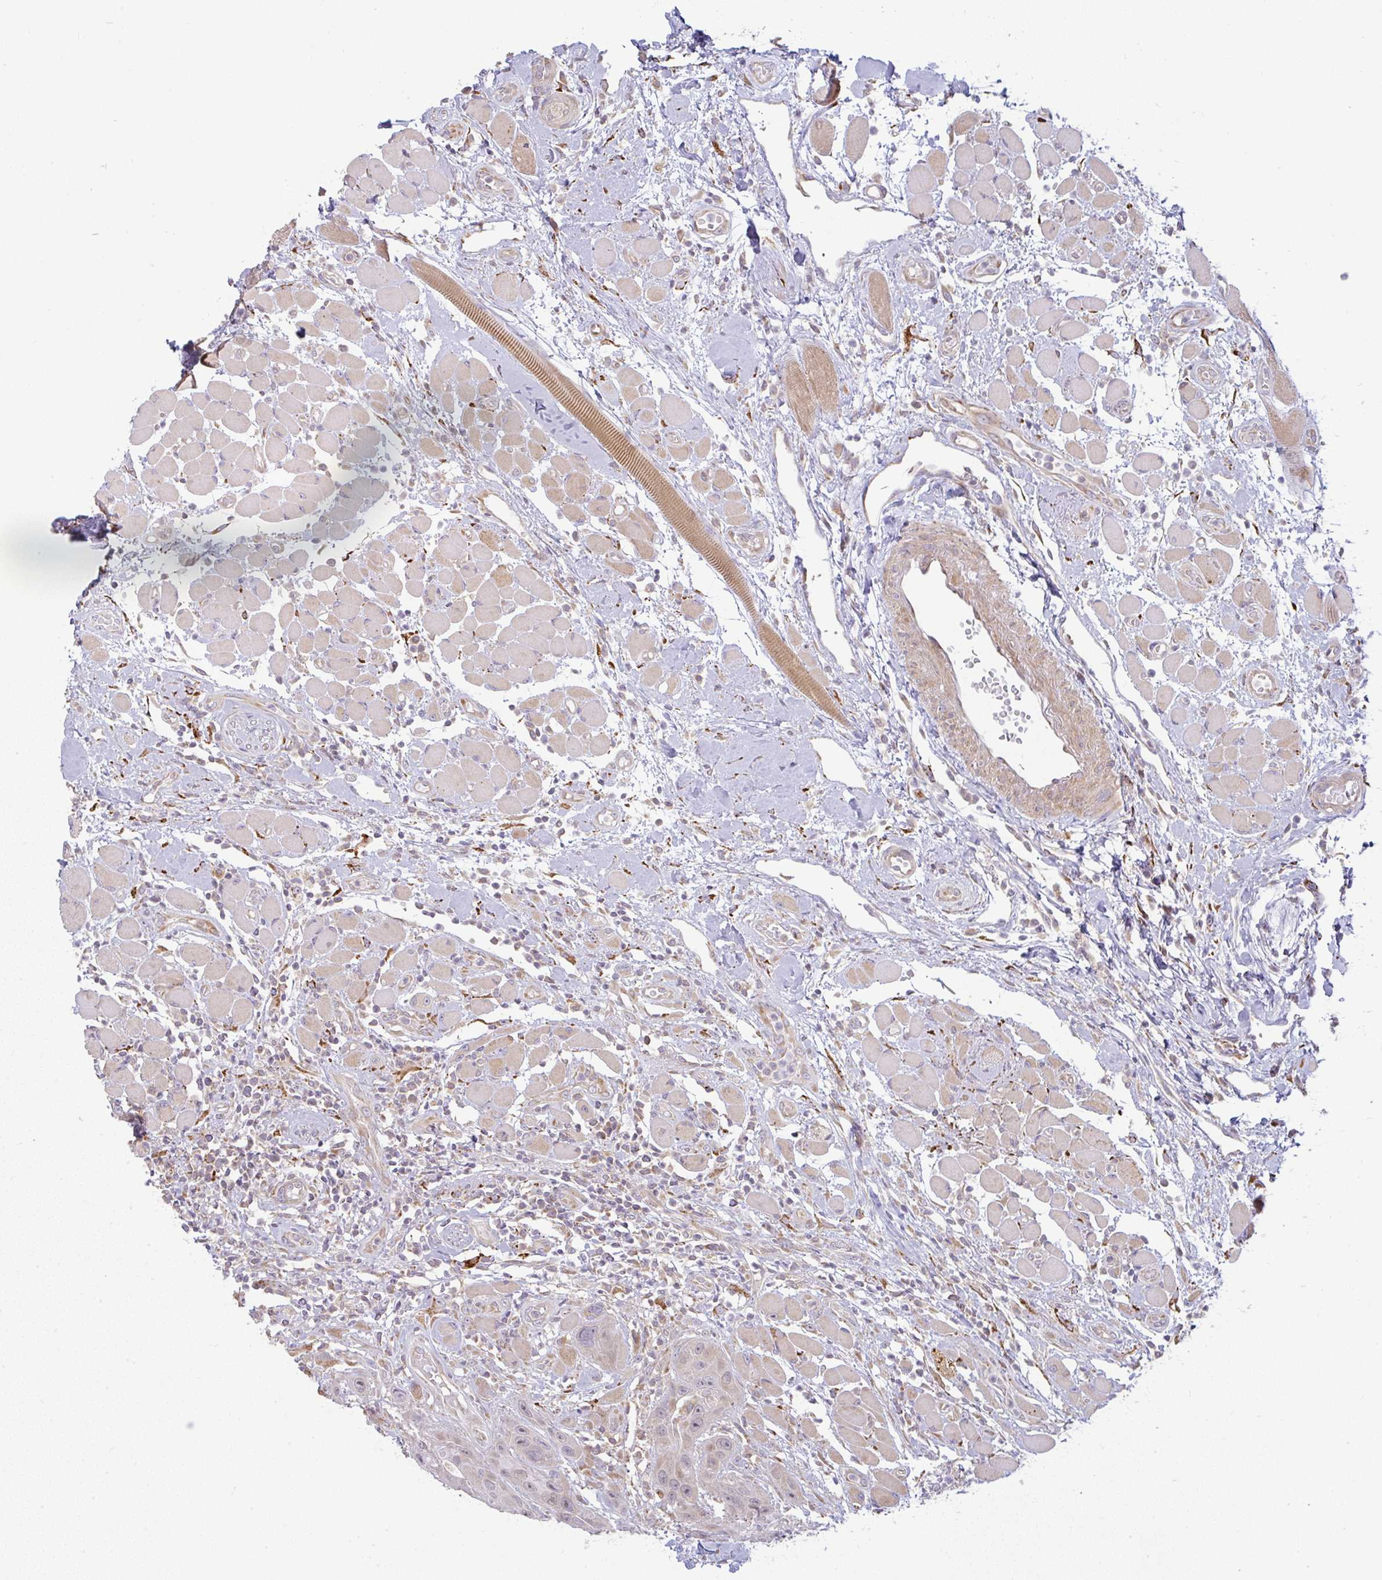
{"staining": {"intensity": "negative", "quantity": "none", "location": "none"}, "tissue": "head and neck cancer", "cell_type": "Tumor cells", "image_type": "cancer", "snomed": [{"axis": "morphology", "description": "Squamous cell carcinoma, NOS"}, {"axis": "topography", "description": "Head-Neck"}], "caption": "DAB (3,3'-diaminobenzidine) immunohistochemical staining of head and neck cancer (squamous cell carcinoma) demonstrates no significant expression in tumor cells.", "gene": "MOB1A", "patient": {"sex": "female", "age": 59}}